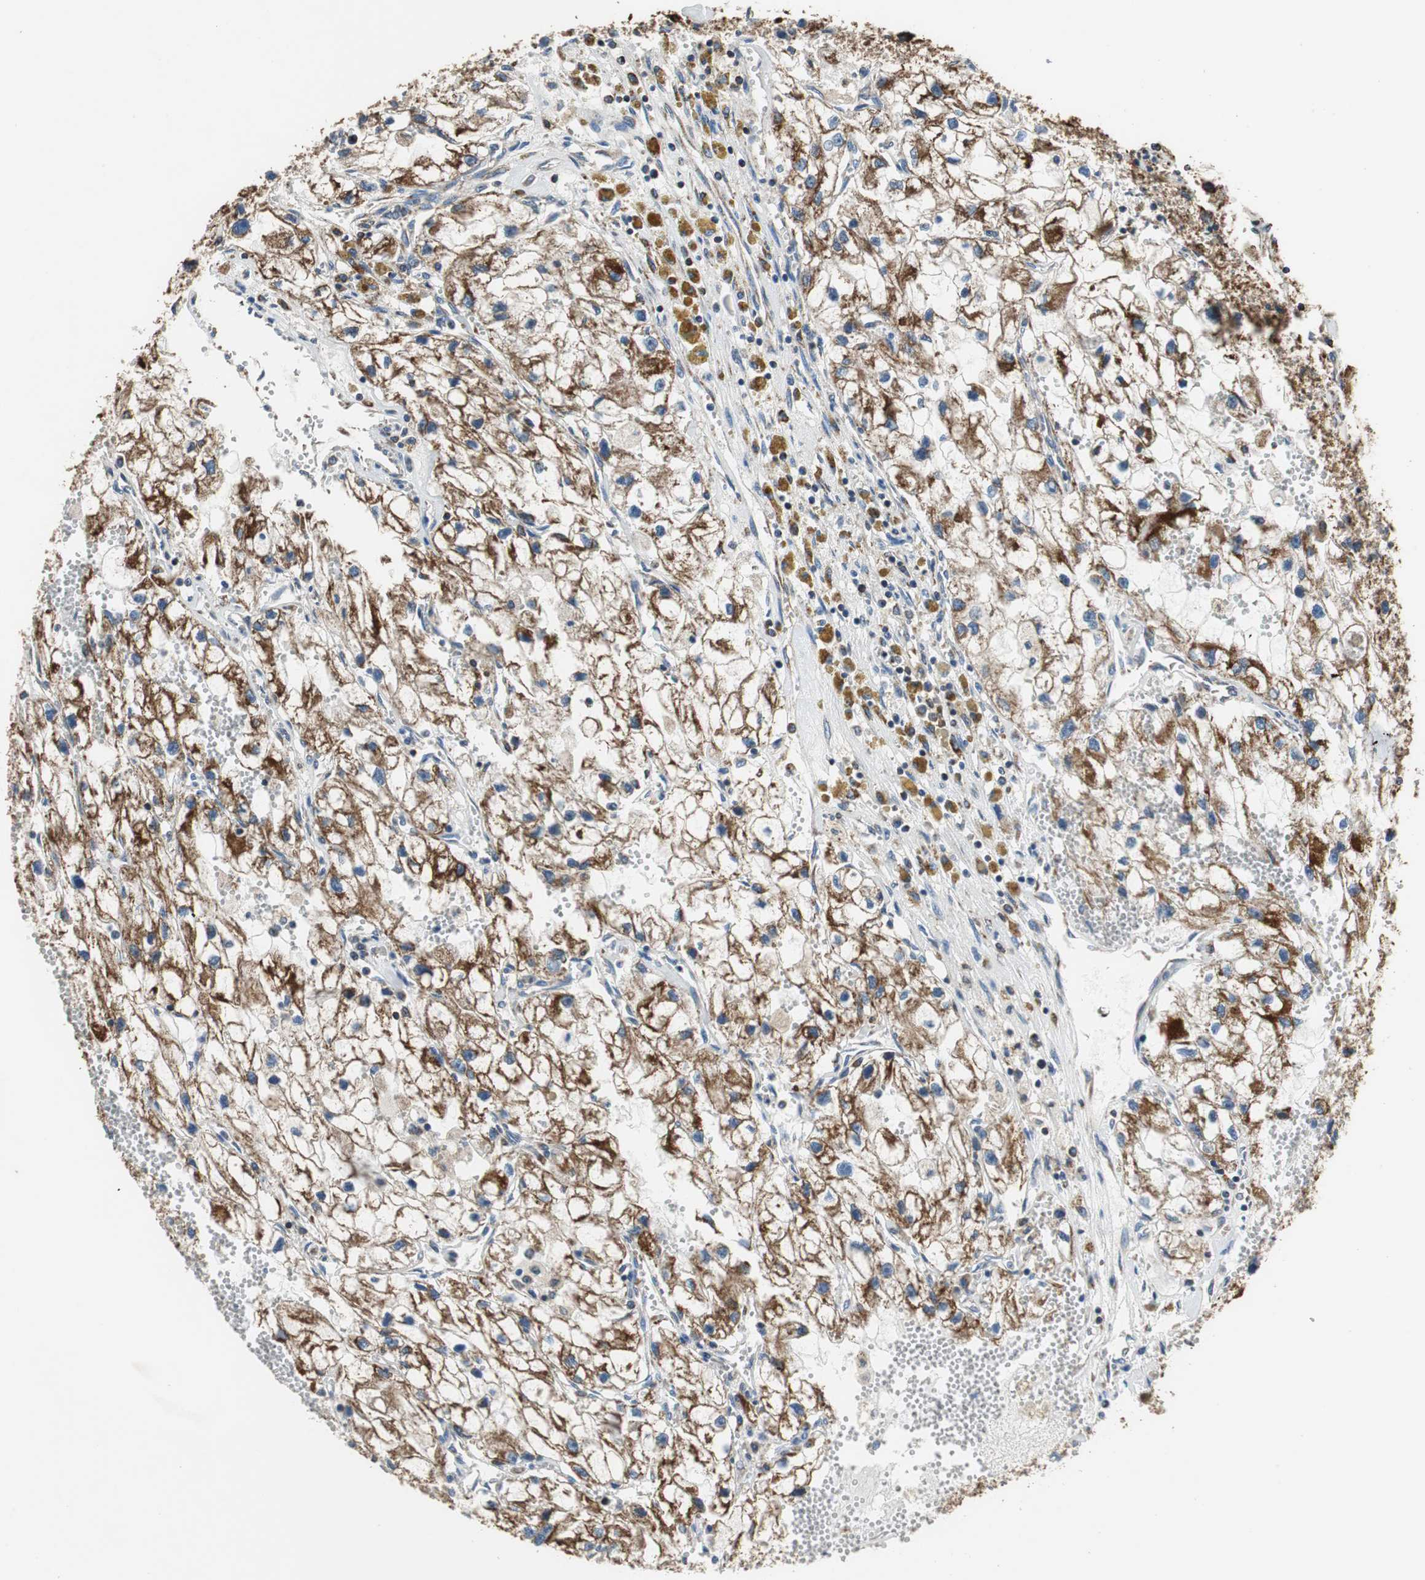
{"staining": {"intensity": "strong", "quantity": ">75%", "location": "cytoplasmic/membranous"}, "tissue": "renal cancer", "cell_type": "Tumor cells", "image_type": "cancer", "snomed": [{"axis": "morphology", "description": "Adenocarcinoma, NOS"}, {"axis": "topography", "description": "Kidney"}], "caption": "High-magnification brightfield microscopy of renal cancer (adenocarcinoma) stained with DAB (brown) and counterstained with hematoxylin (blue). tumor cells exhibit strong cytoplasmic/membranous staining is identified in about>75% of cells.", "gene": "GSTK1", "patient": {"sex": "female", "age": 70}}